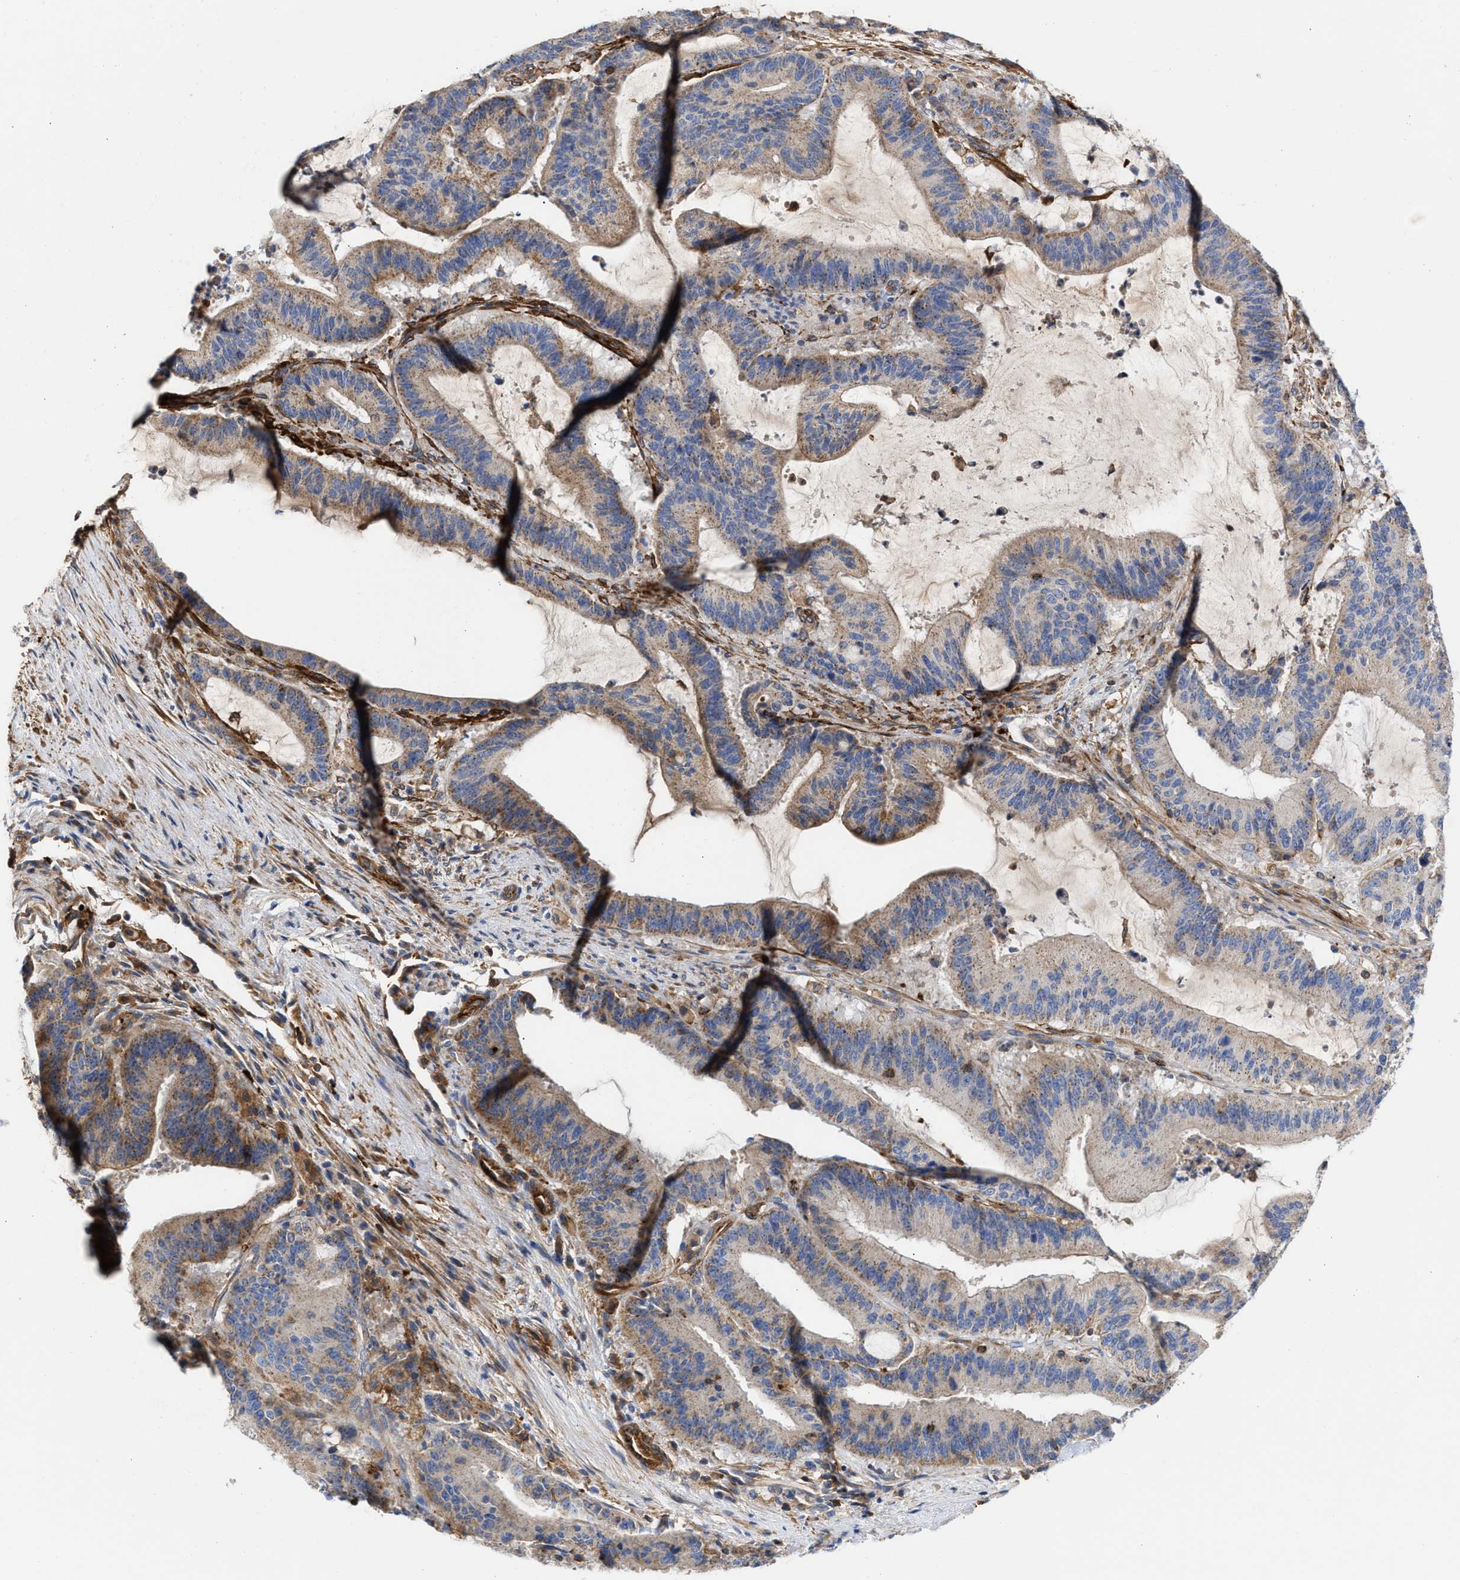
{"staining": {"intensity": "moderate", "quantity": "<25%", "location": "cytoplasmic/membranous"}, "tissue": "liver cancer", "cell_type": "Tumor cells", "image_type": "cancer", "snomed": [{"axis": "morphology", "description": "Normal tissue, NOS"}, {"axis": "morphology", "description": "Cholangiocarcinoma"}, {"axis": "topography", "description": "Liver"}, {"axis": "topography", "description": "Peripheral nerve tissue"}], "caption": "Brown immunohistochemical staining in cholangiocarcinoma (liver) demonstrates moderate cytoplasmic/membranous expression in approximately <25% of tumor cells.", "gene": "HS3ST5", "patient": {"sex": "female", "age": 73}}